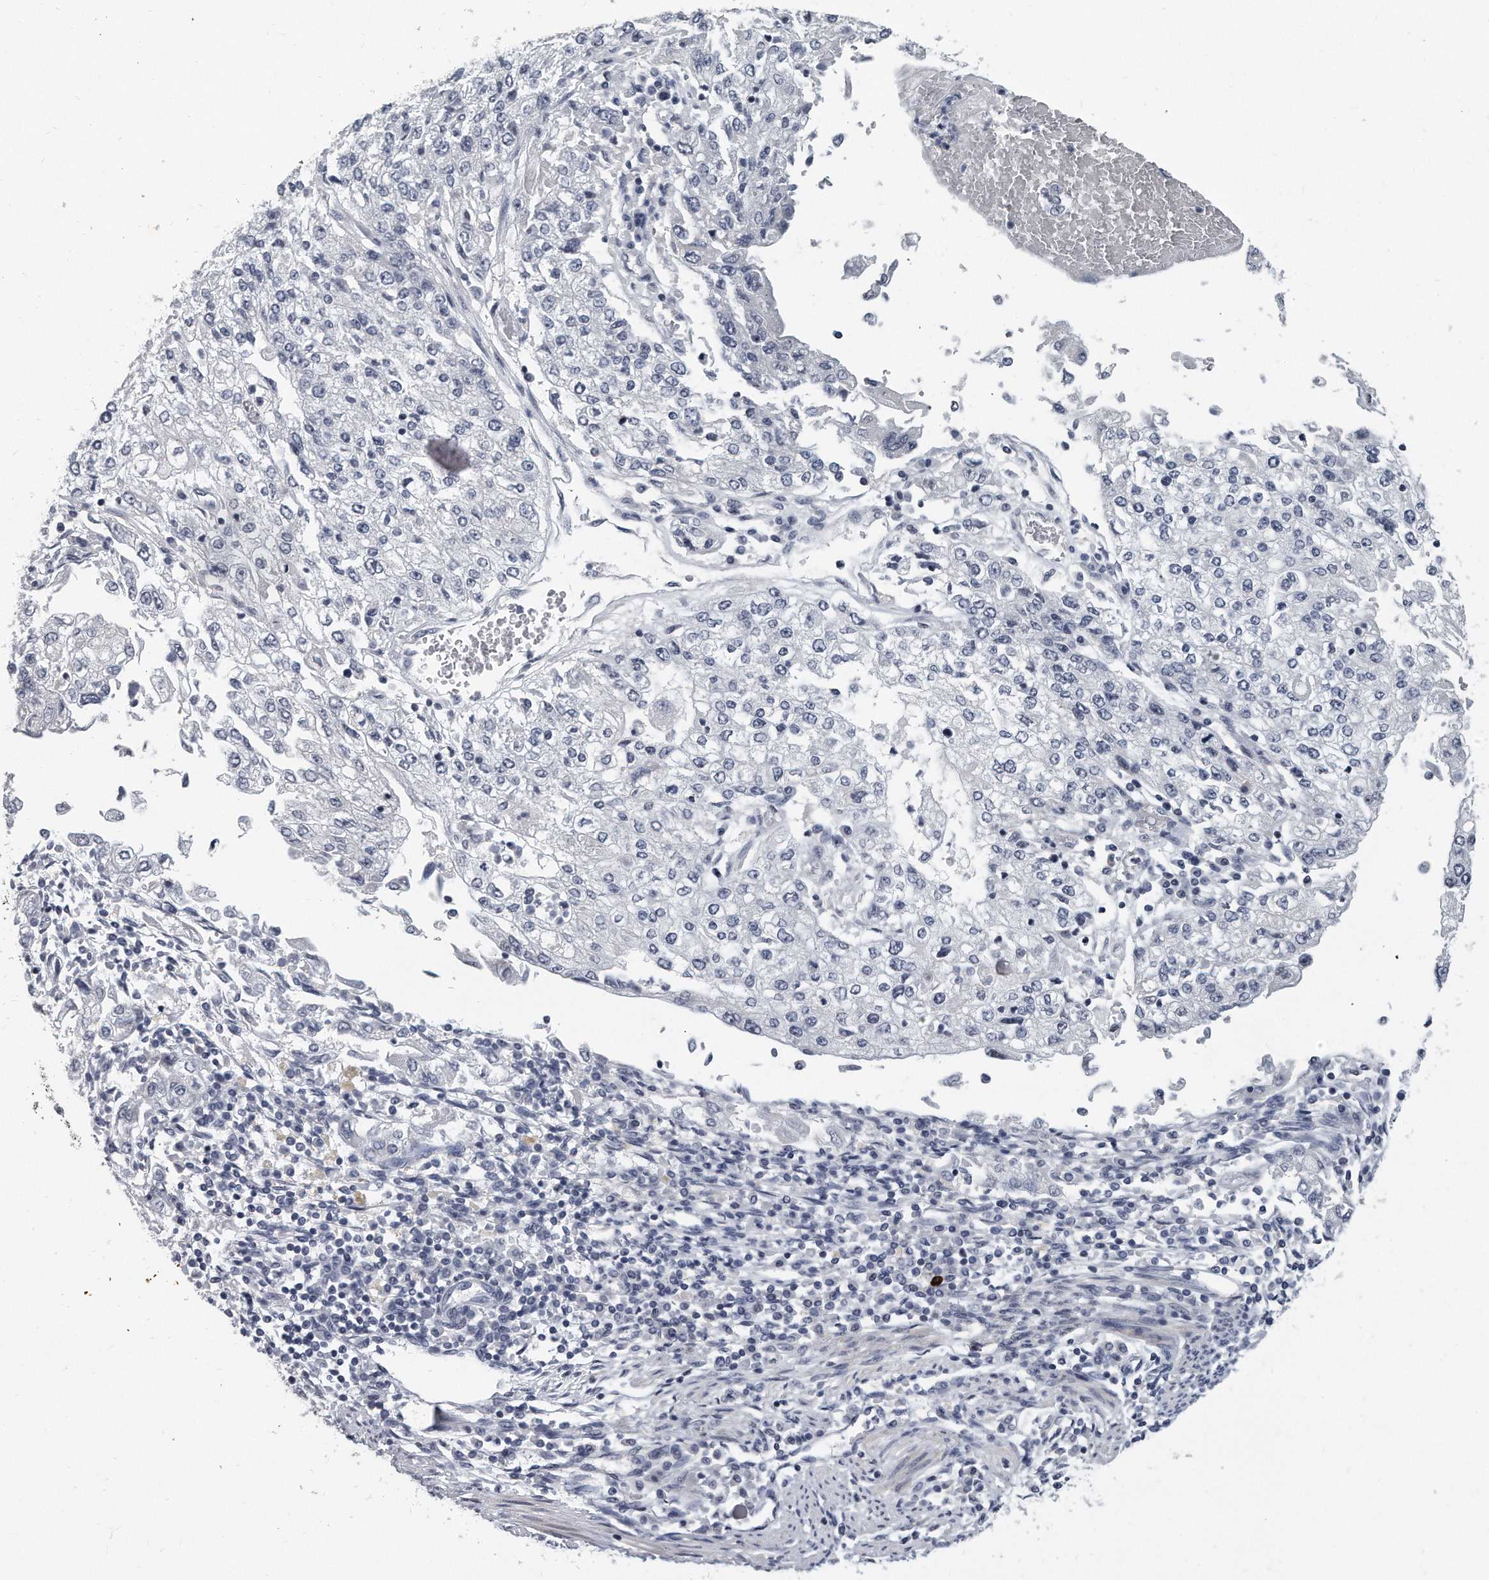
{"staining": {"intensity": "negative", "quantity": "none", "location": "none"}, "tissue": "endometrial cancer", "cell_type": "Tumor cells", "image_type": "cancer", "snomed": [{"axis": "morphology", "description": "Adenocarcinoma, NOS"}, {"axis": "topography", "description": "Endometrium"}], "caption": "DAB immunohistochemical staining of endometrial cancer (adenocarcinoma) reveals no significant expression in tumor cells.", "gene": "TFCP2L1", "patient": {"sex": "female", "age": 49}}